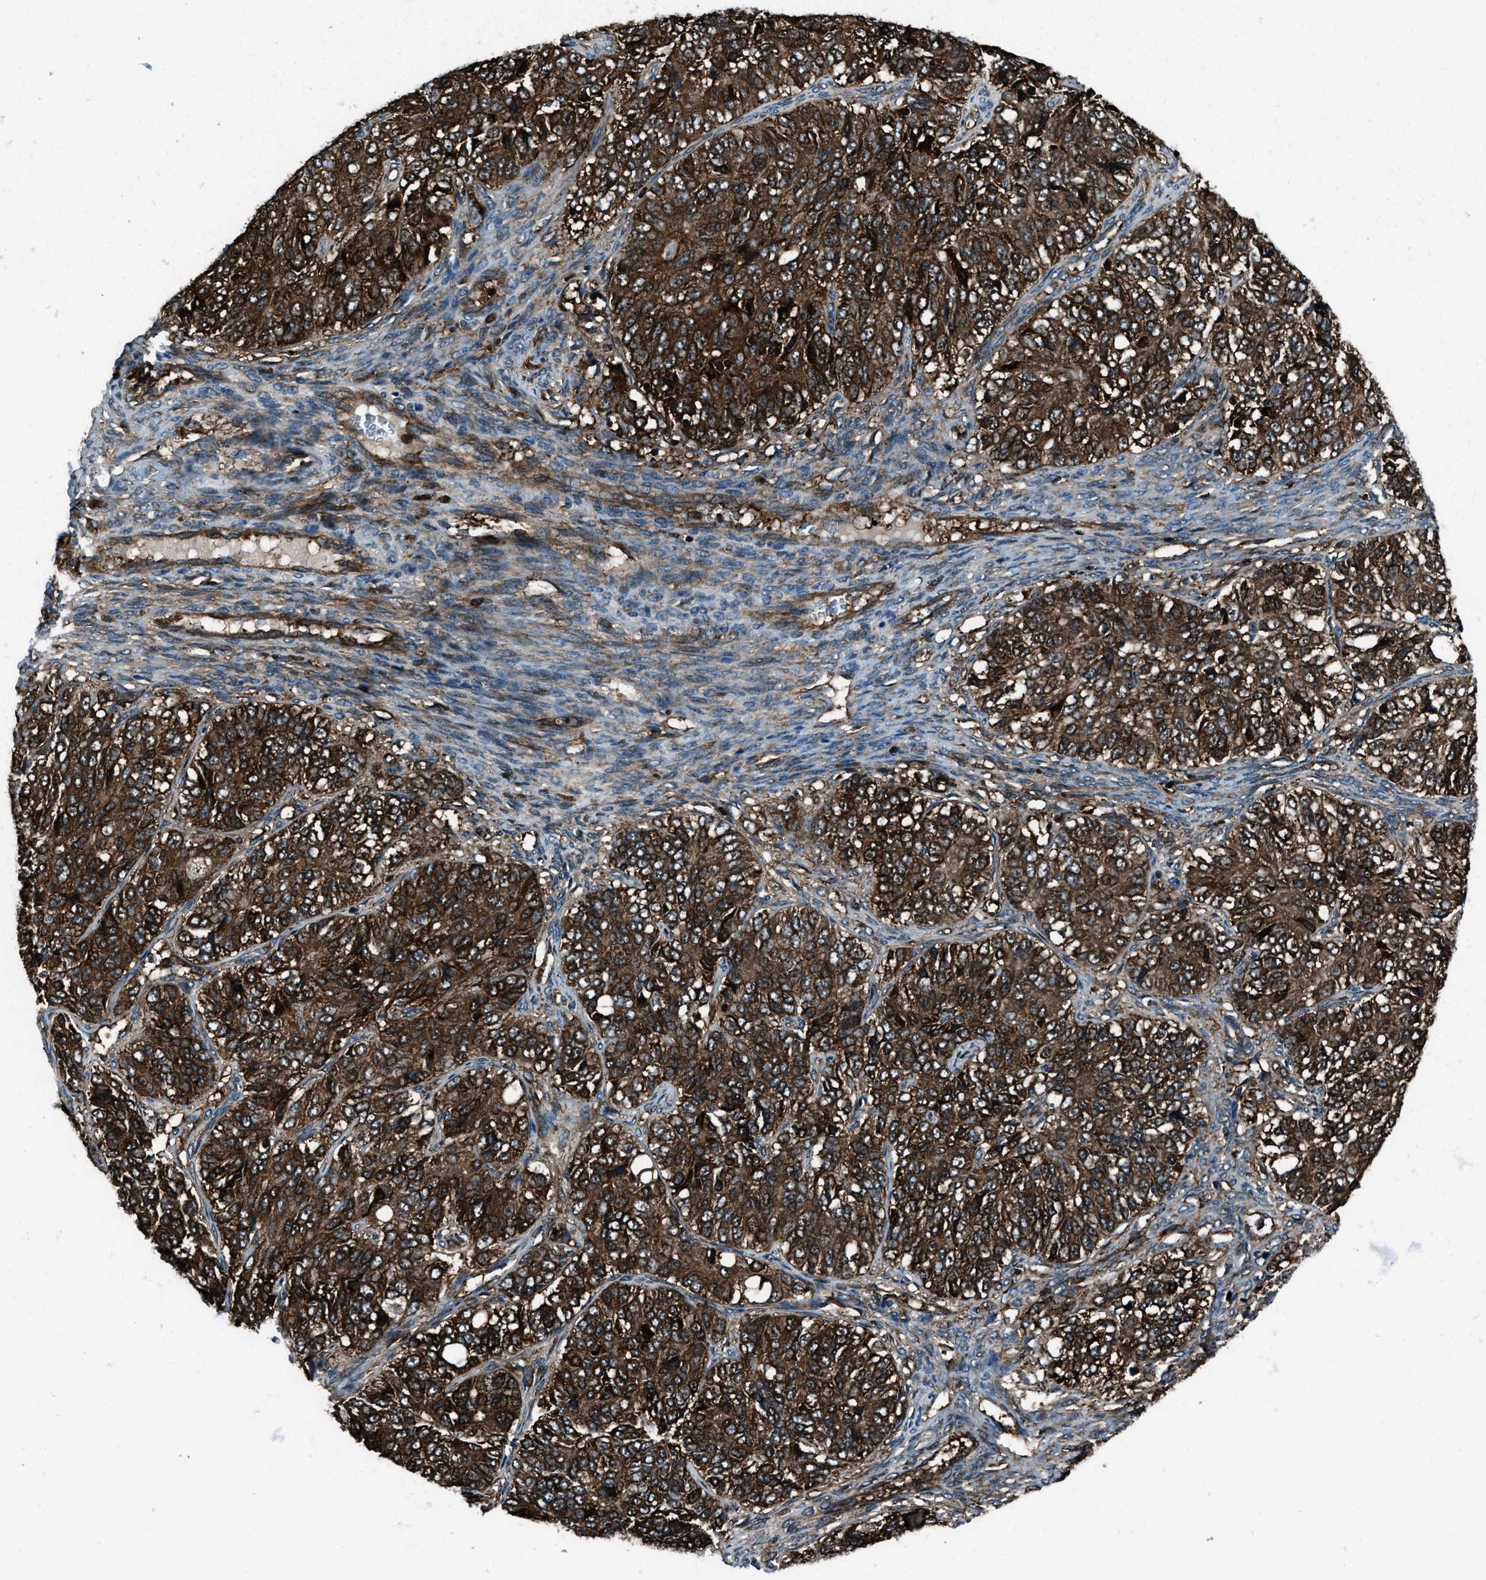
{"staining": {"intensity": "strong", "quantity": ">75%", "location": "cytoplasmic/membranous,nuclear"}, "tissue": "ovarian cancer", "cell_type": "Tumor cells", "image_type": "cancer", "snomed": [{"axis": "morphology", "description": "Carcinoma, endometroid"}, {"axis": "topography", "description": "Ovary"}], "caption": "Immunohistochemistry (IHC) image of human ovarian cancer (endometroid carcinoma) stained for a protein (brown), which displays high levels of strong cytoplasmic/membranous and nuclear staining in about >75% of tumor cells.", "gene": "SNX30", "patient": {"sex": "female", "age": 51}}